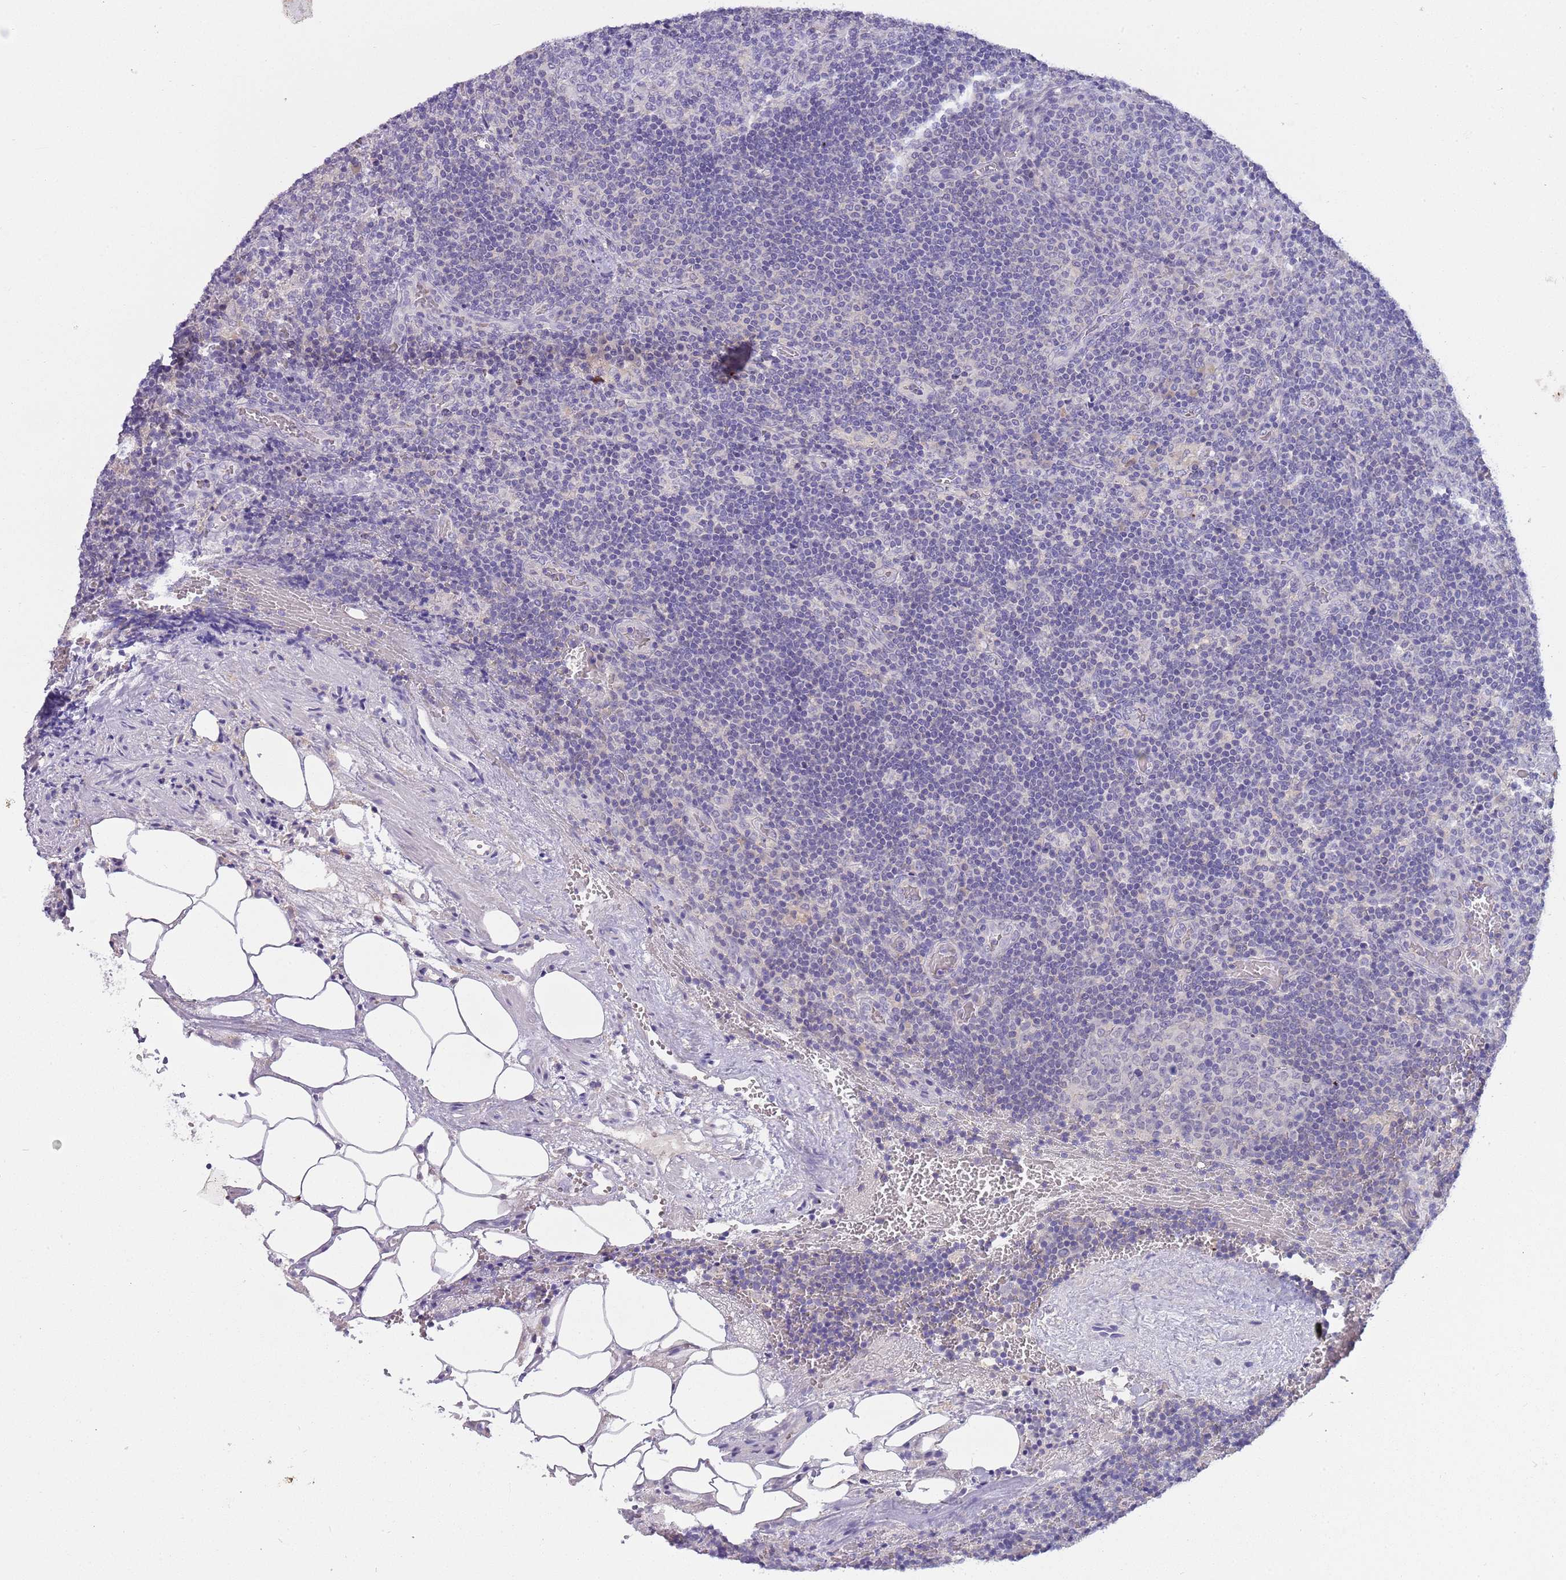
{"staining": {"intensity": "negative", "quantity": "none", "location": "none"}, "tissue": "lymph node", "cell_type": "Germinal center cells", "image_type": "normal", "snomed": [{"axis": "morphology", "description": "Normal tissue, NOS"}, {"axis": "topography", "description": "Lymph node"}], "caption": "Lymph node was stained to show a protein in brown. There is no significant positivity in germinal center cells. (Immunohistochemistry (ihc), brightfield microscopy, high magnification).", "gene": "CFAP73", "patient": {"sex": "male", "age": 58}}